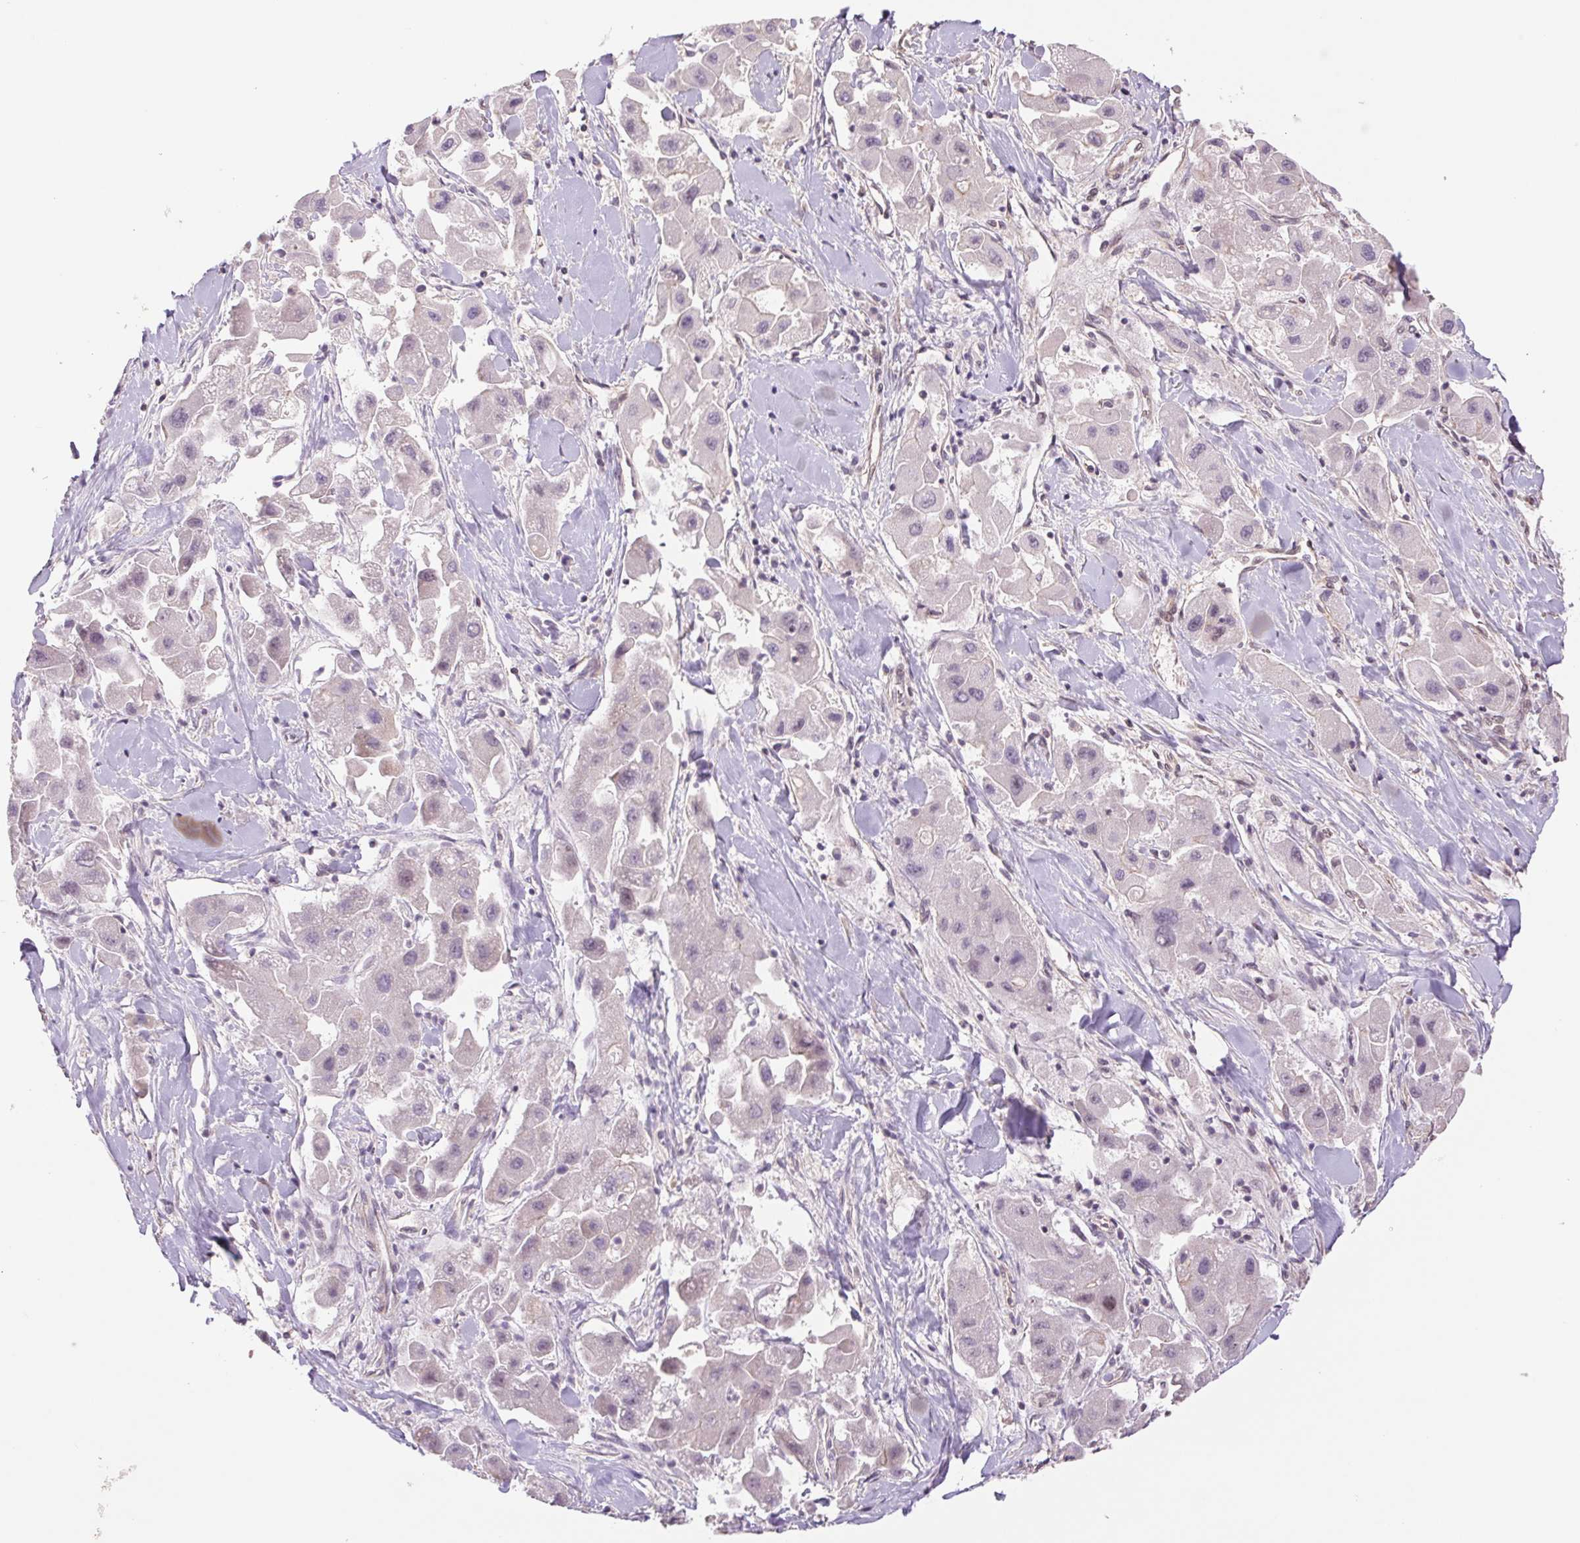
{"staining": {"intensity": "negative", "quantity": "none", "location": "none"}, "tissue": "liver cancer", "cell_type": "Tumor cells", "image_type": "cancer", "snomed": [{"axis": "morphology", "description": "Carcinoma, Hepatocellular, NOS"}, {"axis": "topography", "description": "Liver"}], "caption": "Immunohistochemical staining of human liver cancer displays no significant expression in tumor cells.", "gene": "CWC25", "patient": {"sex": "male", "age": 24}}